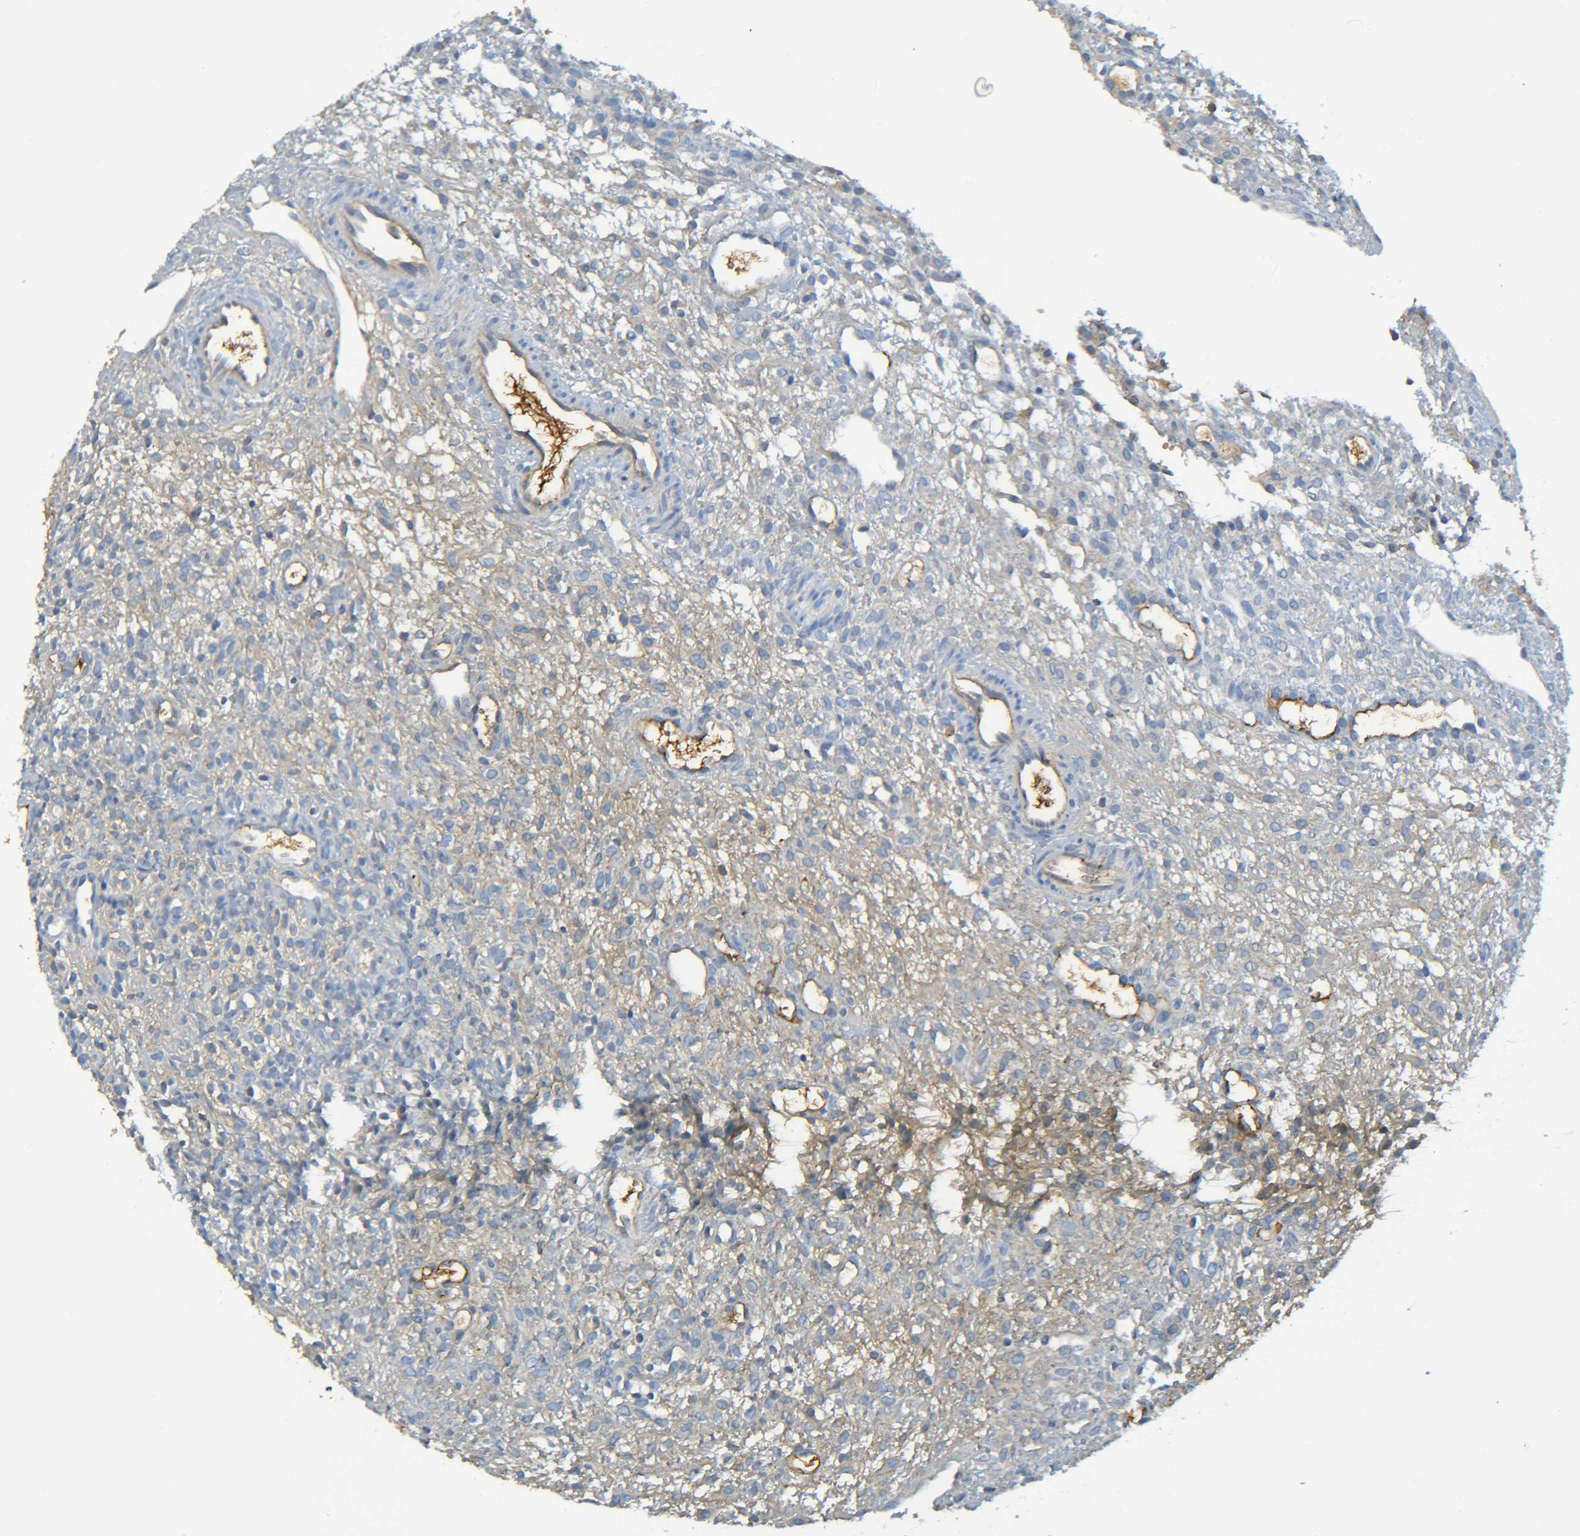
{"staining": {"intensity": "negative", "quantity": "none", "location": "none"}, "tissue": "ovary", "cell_type": "Follicle cells", "image_type": "normal", "snomed": [{"axis": "morphology", "description": "Normal tissue, NOS"}, {"axis": "morphology", "description": "Cyst, NOS"}, {"axis": "topography", "description": "Ovary"}], "caption": "An immunohistochemistry (IHC) micrograph of unremarkable ovary is shown. There is no staining in follicle cells of ovary.", "gene": "C1QA", "patient": {"sex": "female", "age": 18}}